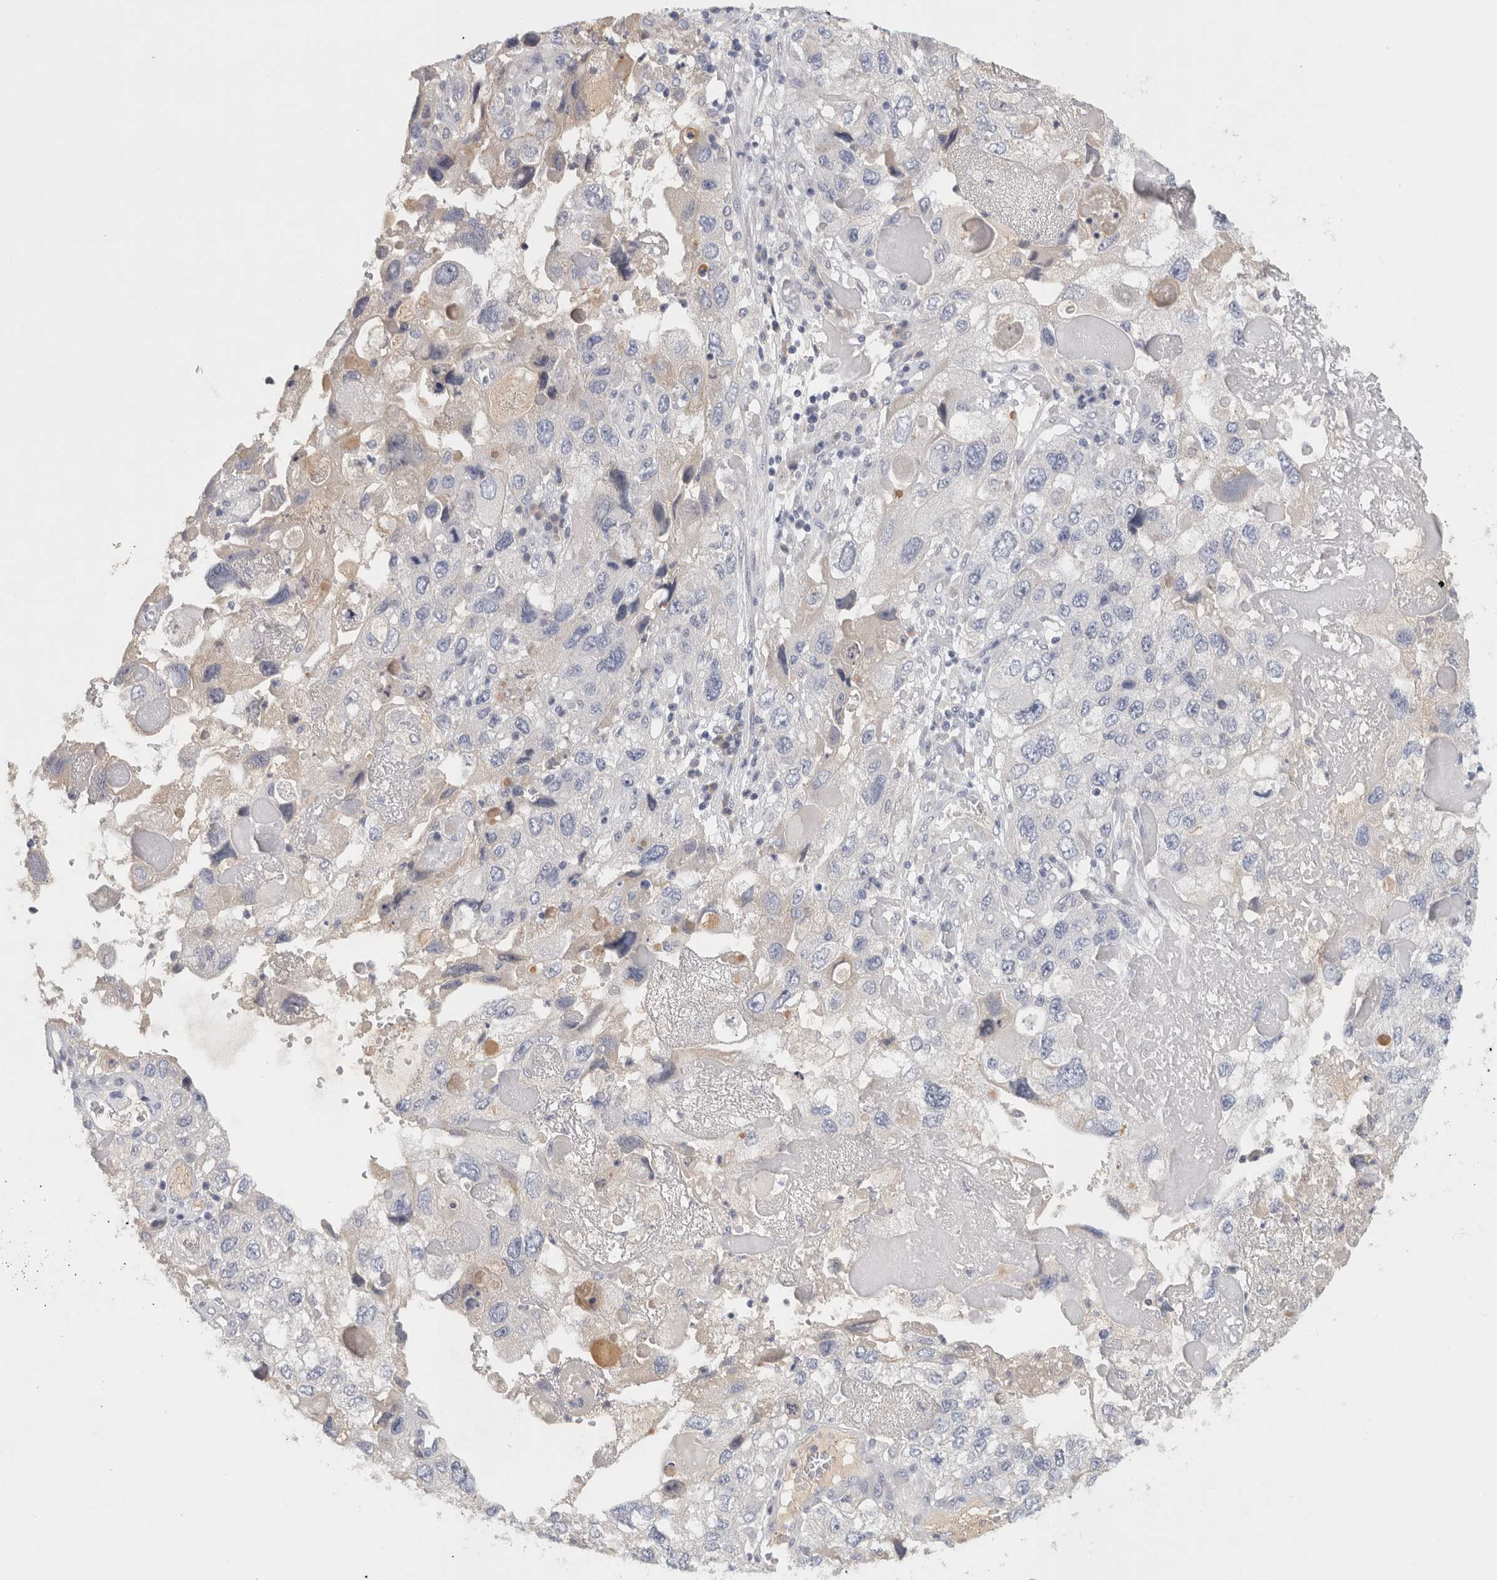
{"staining": {"intensity": "negative", "quantity": "none", "location": "none"}, "tissue": "endometrial cancer", "cell_type": "Tumor cells", "image_type": "cancer", "snomed": [{"axis": "morphology", "description": "Adenocarcinoma, NOS"}, {"axis": "topography", "description": "Endometrium"}], "caption": "Photomicrograph shows no protein expression in tumor cells of adenocarcinoma (endometrial) tissue. (Stains: DAB (3,3'-diaminobenzidine) immunohistochemistry with hematoxylin counter stain, Microscopy: brightfield microscopy at high magnification).", "gene": "STK31", "patient": {"sex": "female", "age": 49}}